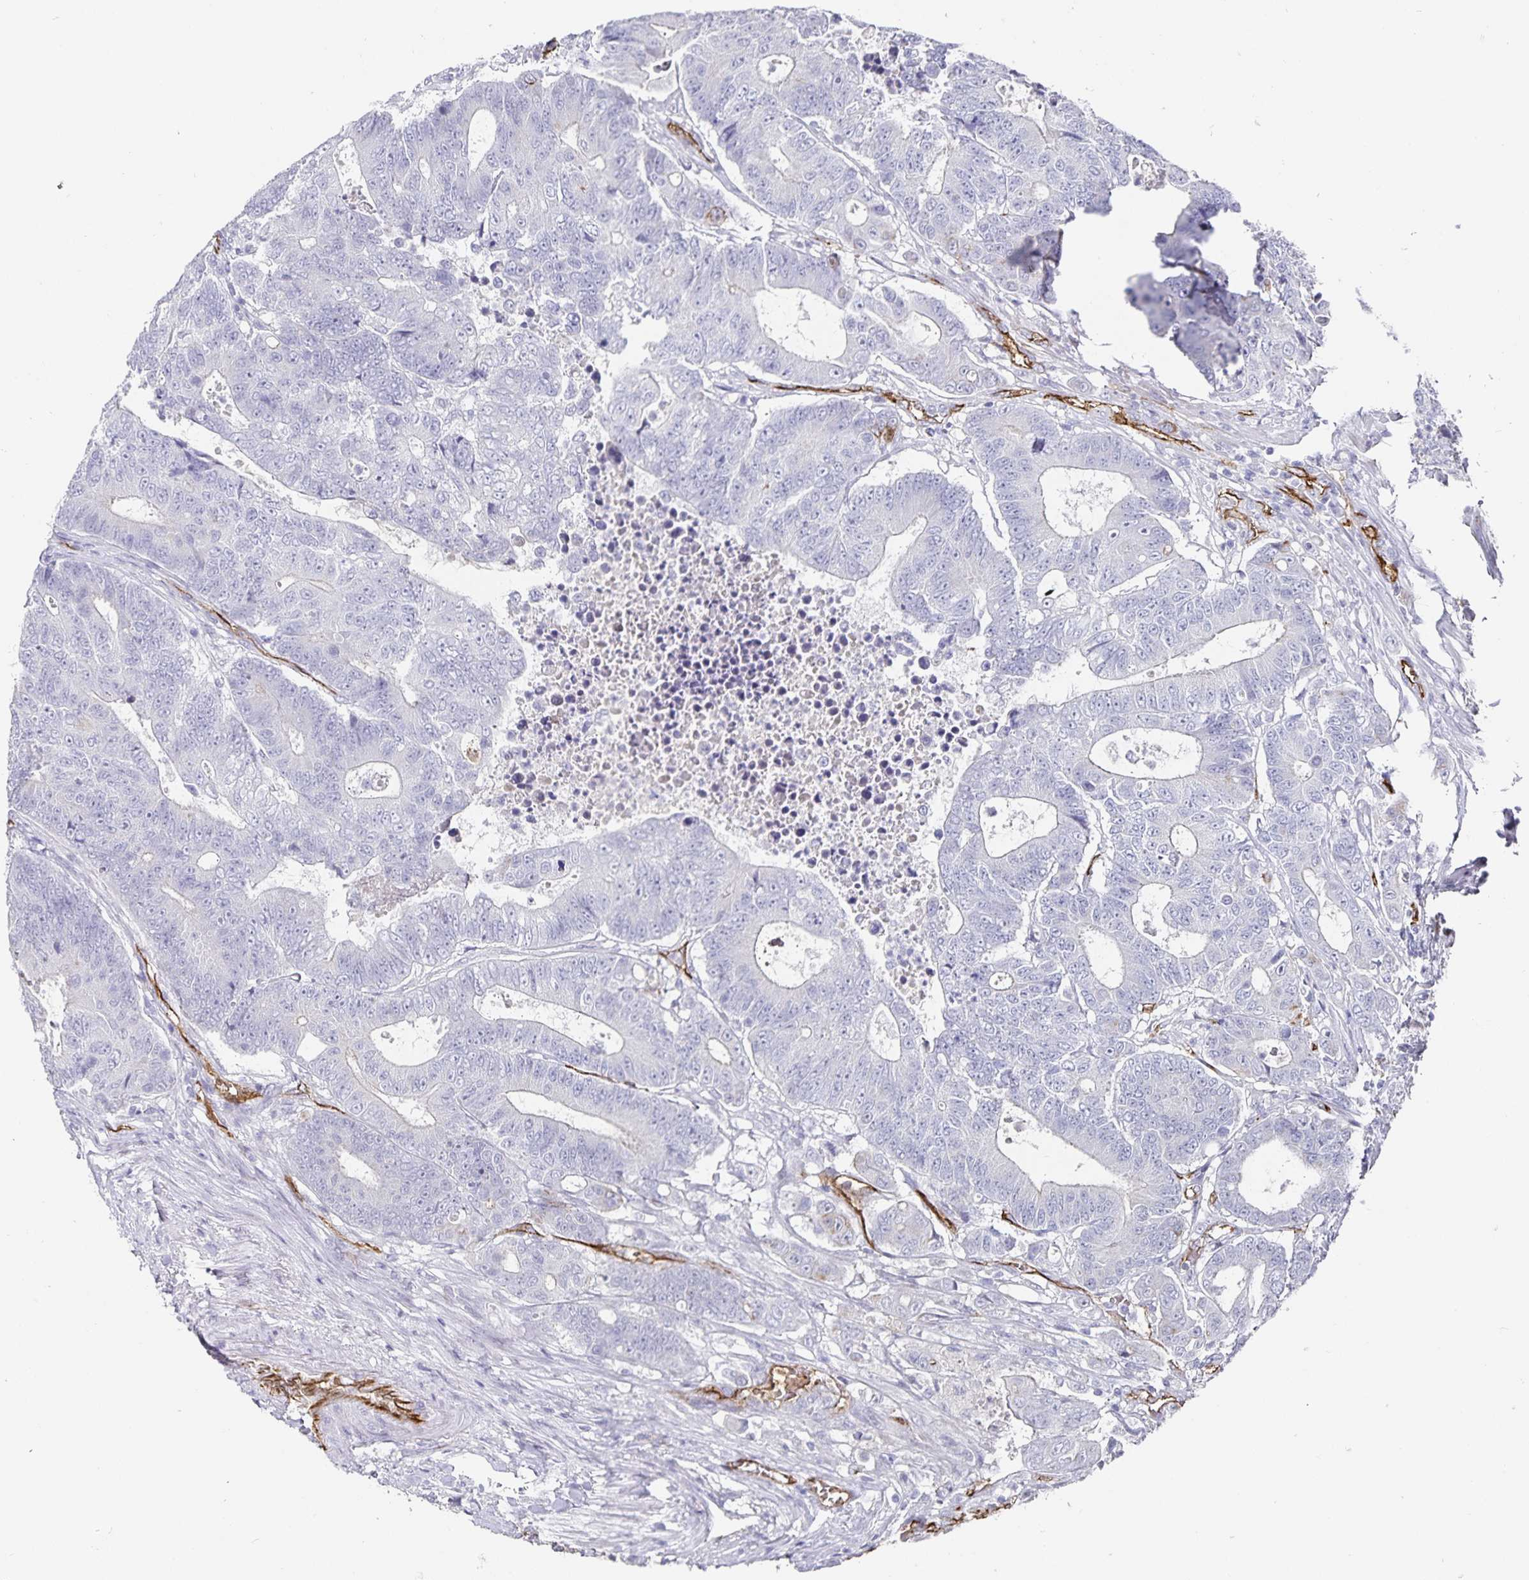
{"staining": {"intensity": "negative", "quantity": "none", "location": "none"}, "tissue": "colorectal cancer", "cell_type": "Tumor cells", "image_type": "cancer", "snomed": [{"axis": "morphology", "description": "Adenocarcinoma, NOS"}, {"axis": "topography", "description": "Colon"}], "caption": "A histopathology image of human colorectal cancer is negative for staining in tumor cells.", "gene": "PODXL", "patient": {"sex": "female", "age": 48}}